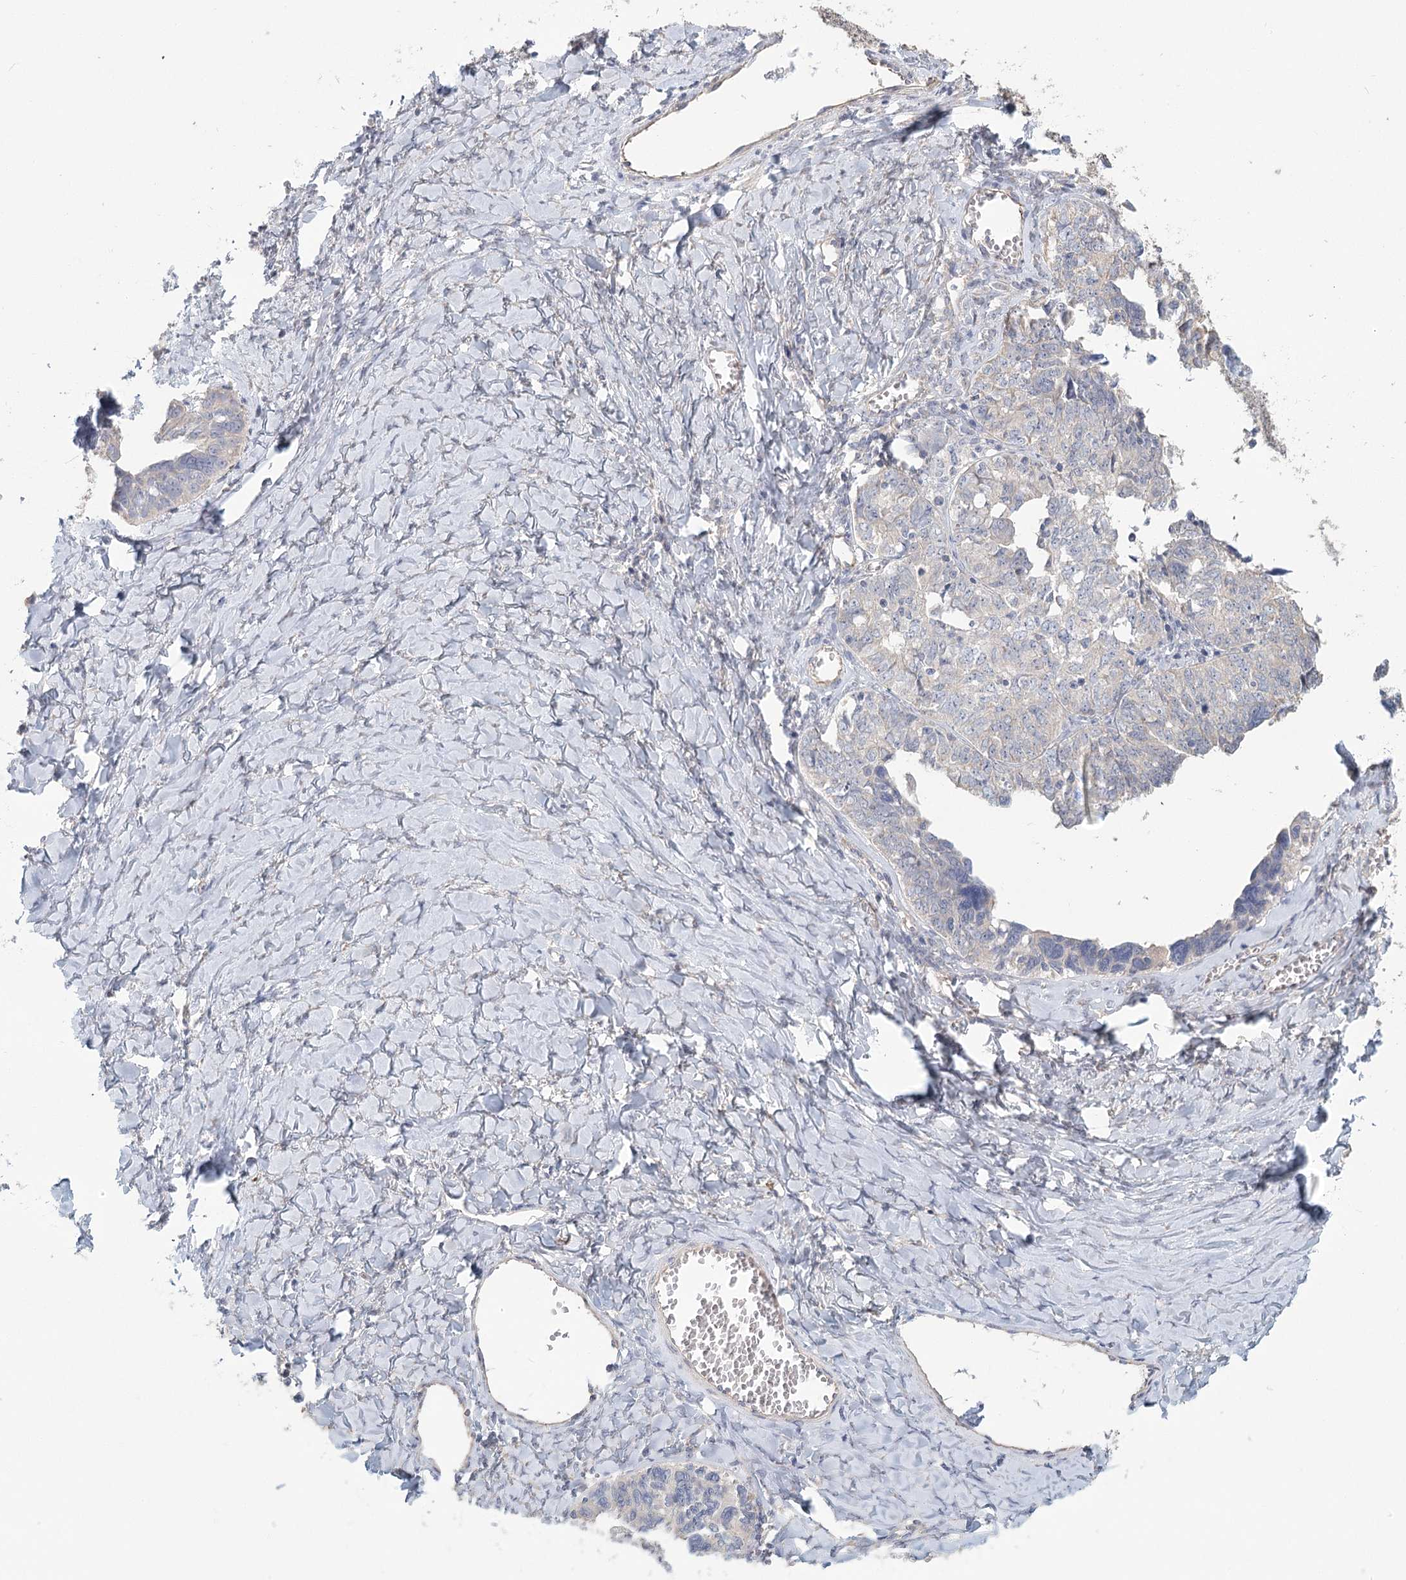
{"staining": {"intensity": "negative", "quantity": "none", "location": "none"}, "tissue": "ovarian cancer", "cell_type": "Tumor cells", "image_type": "cancer", "snomed": [{"axis": "morphology", "description": "Cystadenocarcinoma, serous, NOS"}, {"axis": "topography", "description": "Ovary"}], "caption": "An image of human ovarian serous cystadenocarcinoma is negative for staining in tumor cells. The staining is performed using DAB brown chromogen with nuclei counter-stained in using hematoxylin.", "gene": "CNTLN", "patient": {"sex": "female", "age": 79}}